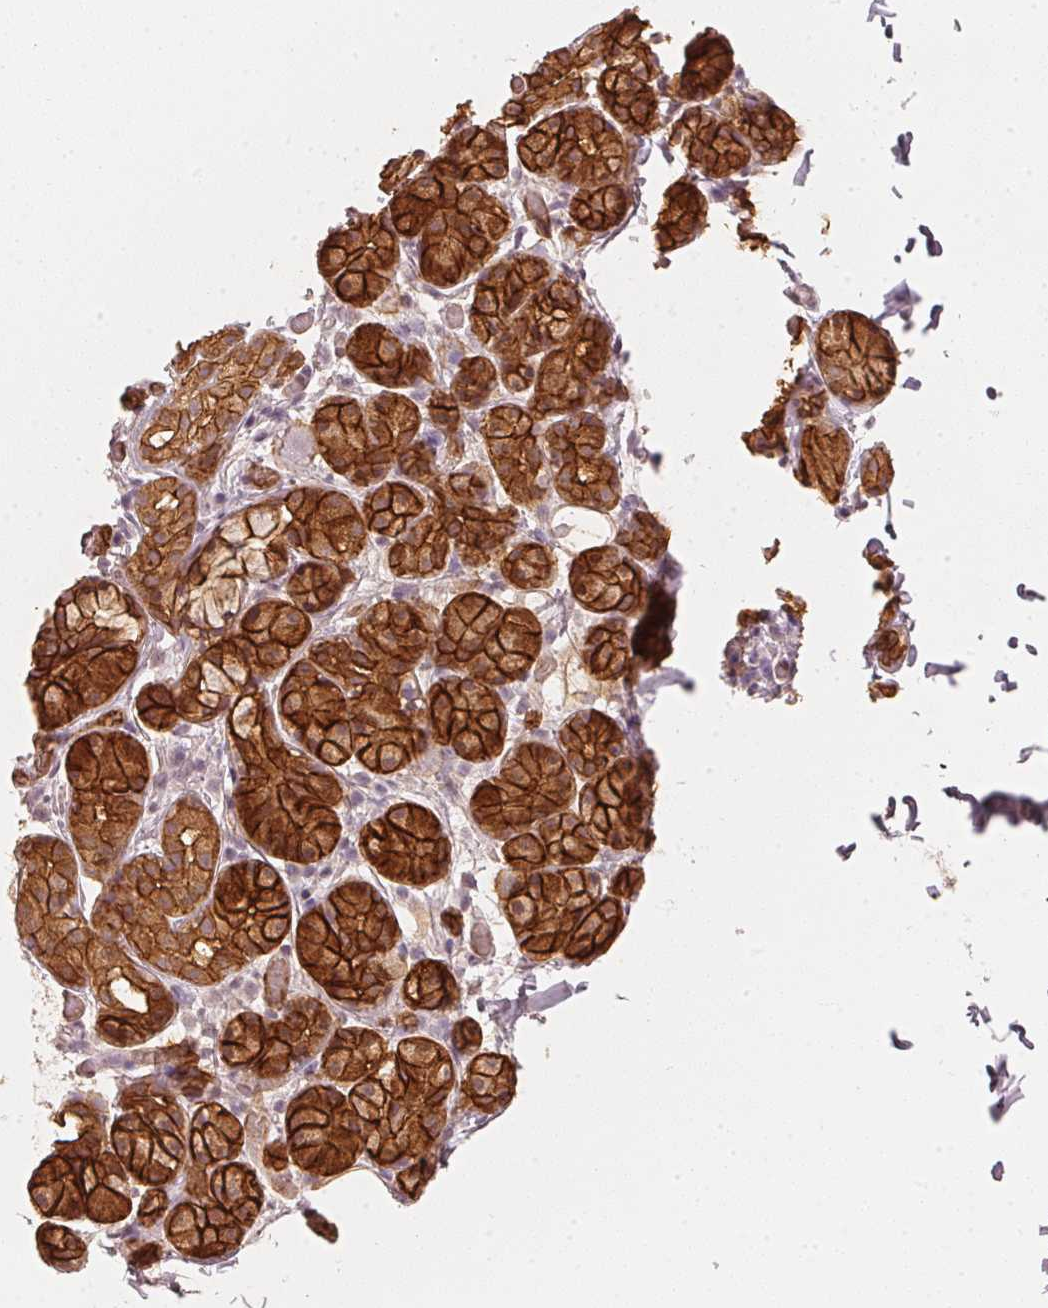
{"staining": {"intensity": "strong", "quantity": ">75%", "location": "cytoplasmic/membranous"}, "tissue": "salivary gland", "cell_type": "Glandular cells", "image_type": "normal", "snomed": [{"axis": "morphology", "description": "Normal tissue, NOS"}, {"axis": "topography", "description": "Salivary gland"}, {"axis": "topography", "description": "Peripheral nerve tissue"}], "caption": "IHC histopathology image of unremarkable human salivary gland stained for a protein (brown), which reveals high levels of strong cytoplasmic/membranous staining in about >75% of glandular cells.", "gene": "CIB1", "patient": {"sex": "male", "age": 71}}